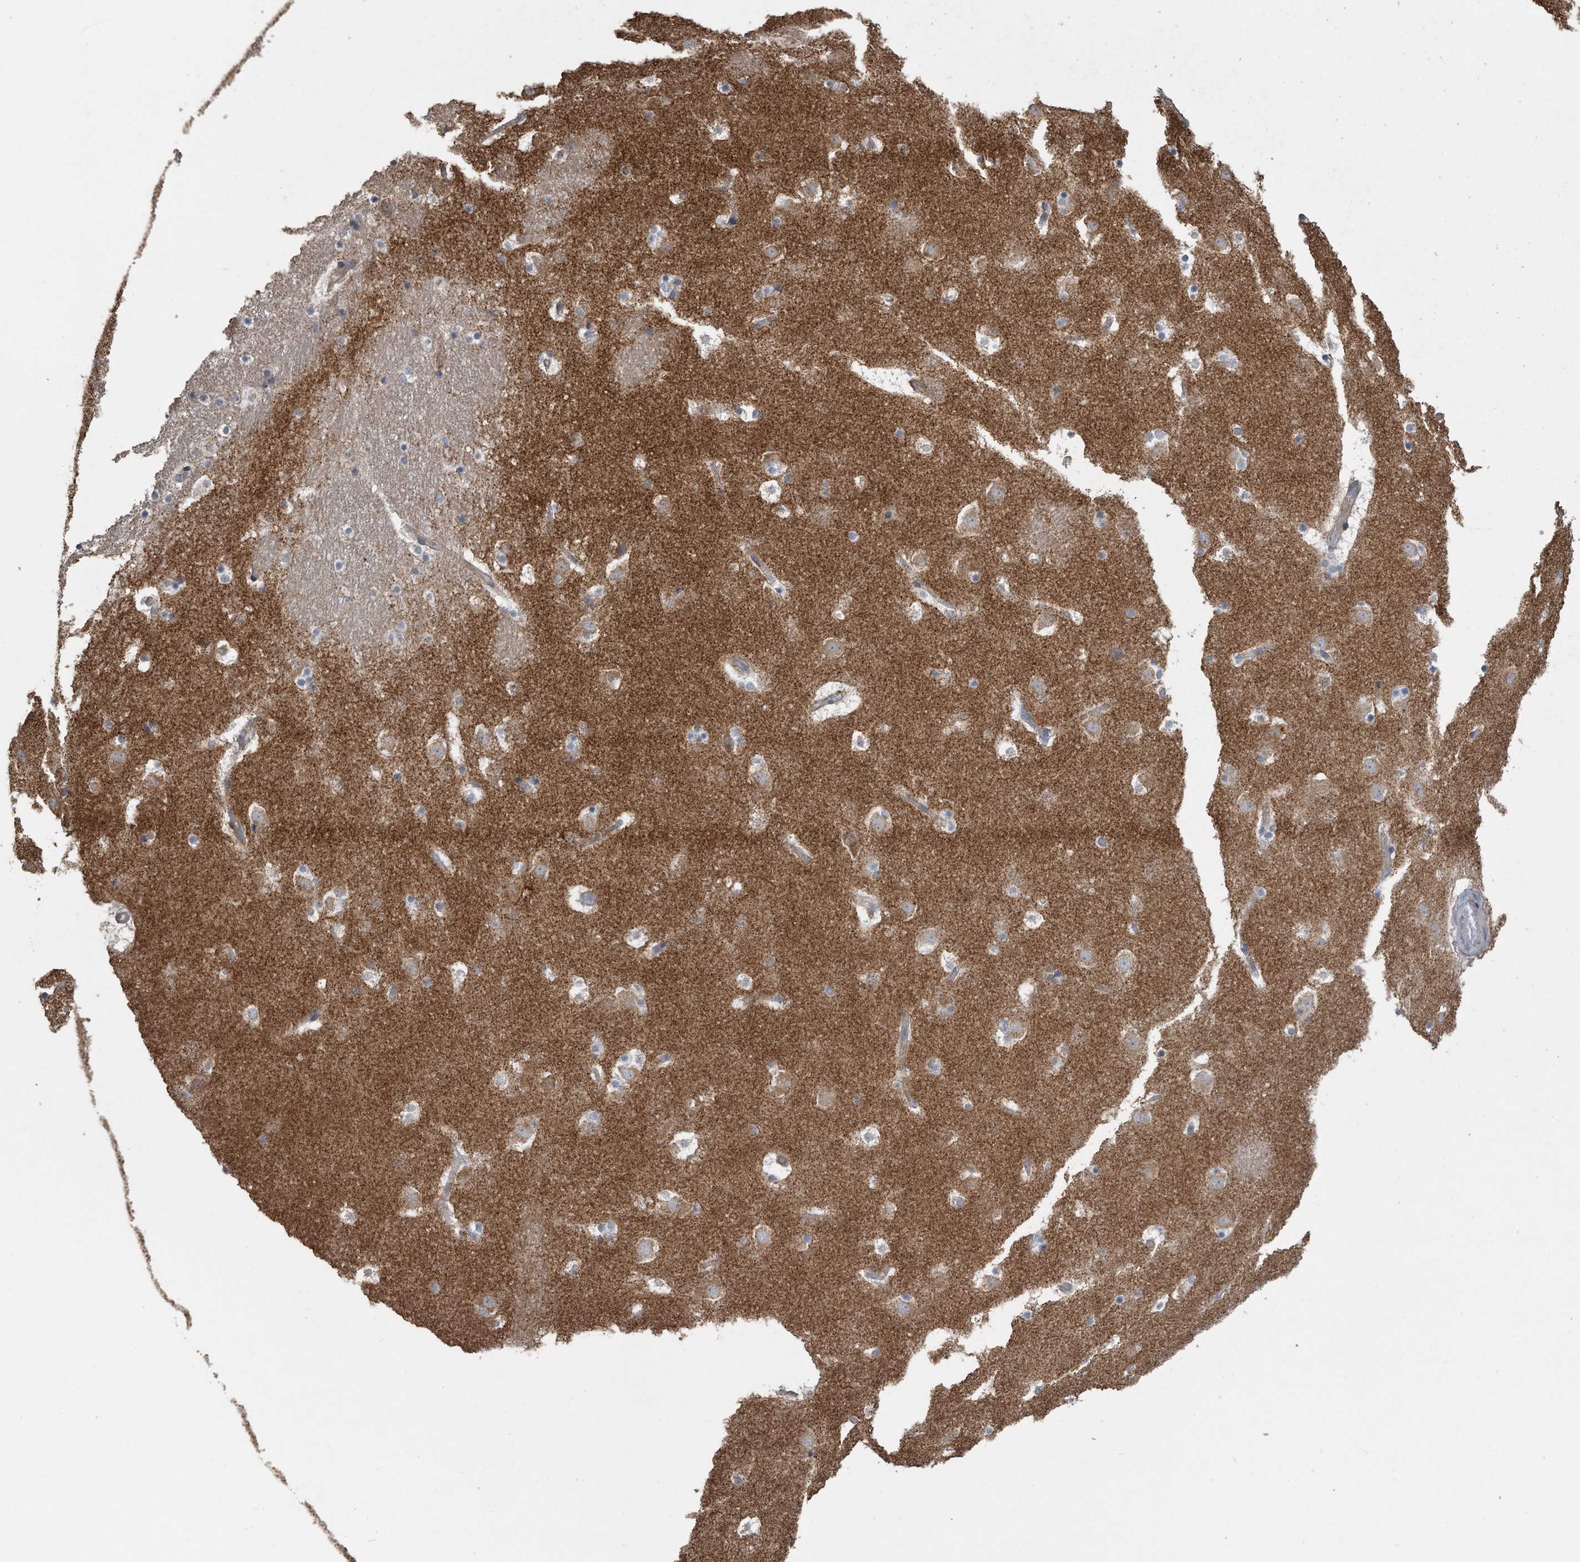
{"staining": {"intensity": "negative", "quantity": "none", "location": "none"}, "tissue": "caudate", "cell_type": "Glial cells", "image_type": "normal", "snomed": [{"axis": "morphology", "description": "Normal tissue, NOS"}, {"axis": "topography", "description": "Lateral ventricle wall"}], "caption": "The histopathology image displays no staining of glial cells in unremarkable caudate. (Immunohistochemistry, brightfield microscopy, high magnification).", "gene": "PCLO", "patient": {"sex": "male", "age": 45}}